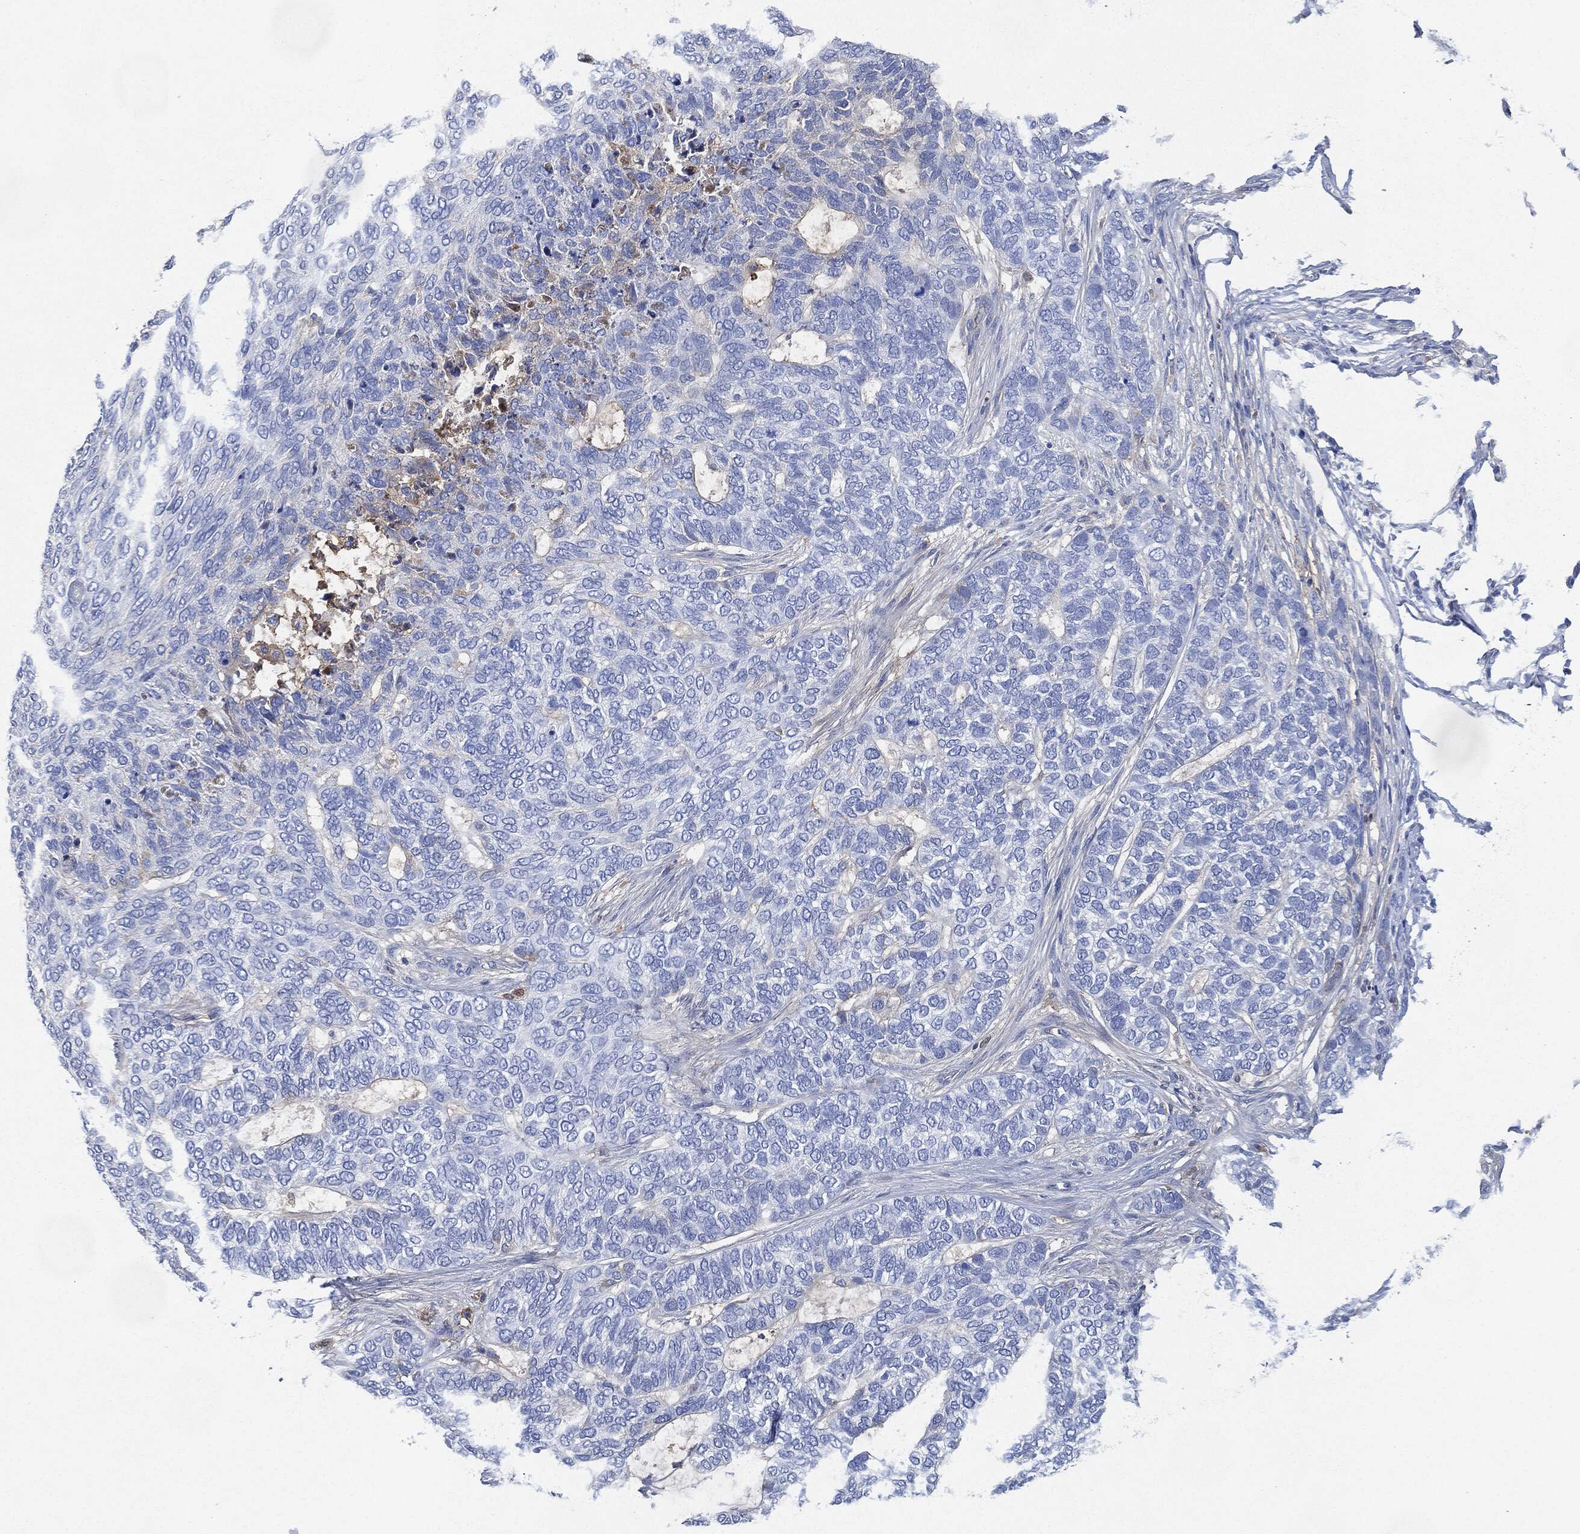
{"staining": {"intensity": "negative", "quantity": "none", "location": "none"}, "tissue": "skin cancer", "cell_type": "Tumor cells", "image_type": "cancer", "snomed": [{"axis": "morphology", "description": "Basal cell carcinoma"}, {"axis": "topography", "description": "Skin"}], "caption": "Micrograph shows no significant protein positivity in tumor cells of skin cancer (basal cell carcinoma). (Brightfield microscopy of DAB immunohistochemistry at high magnification).", "gene": "IGLV6-57", "patient": {"sex": "female", "age": 65}}